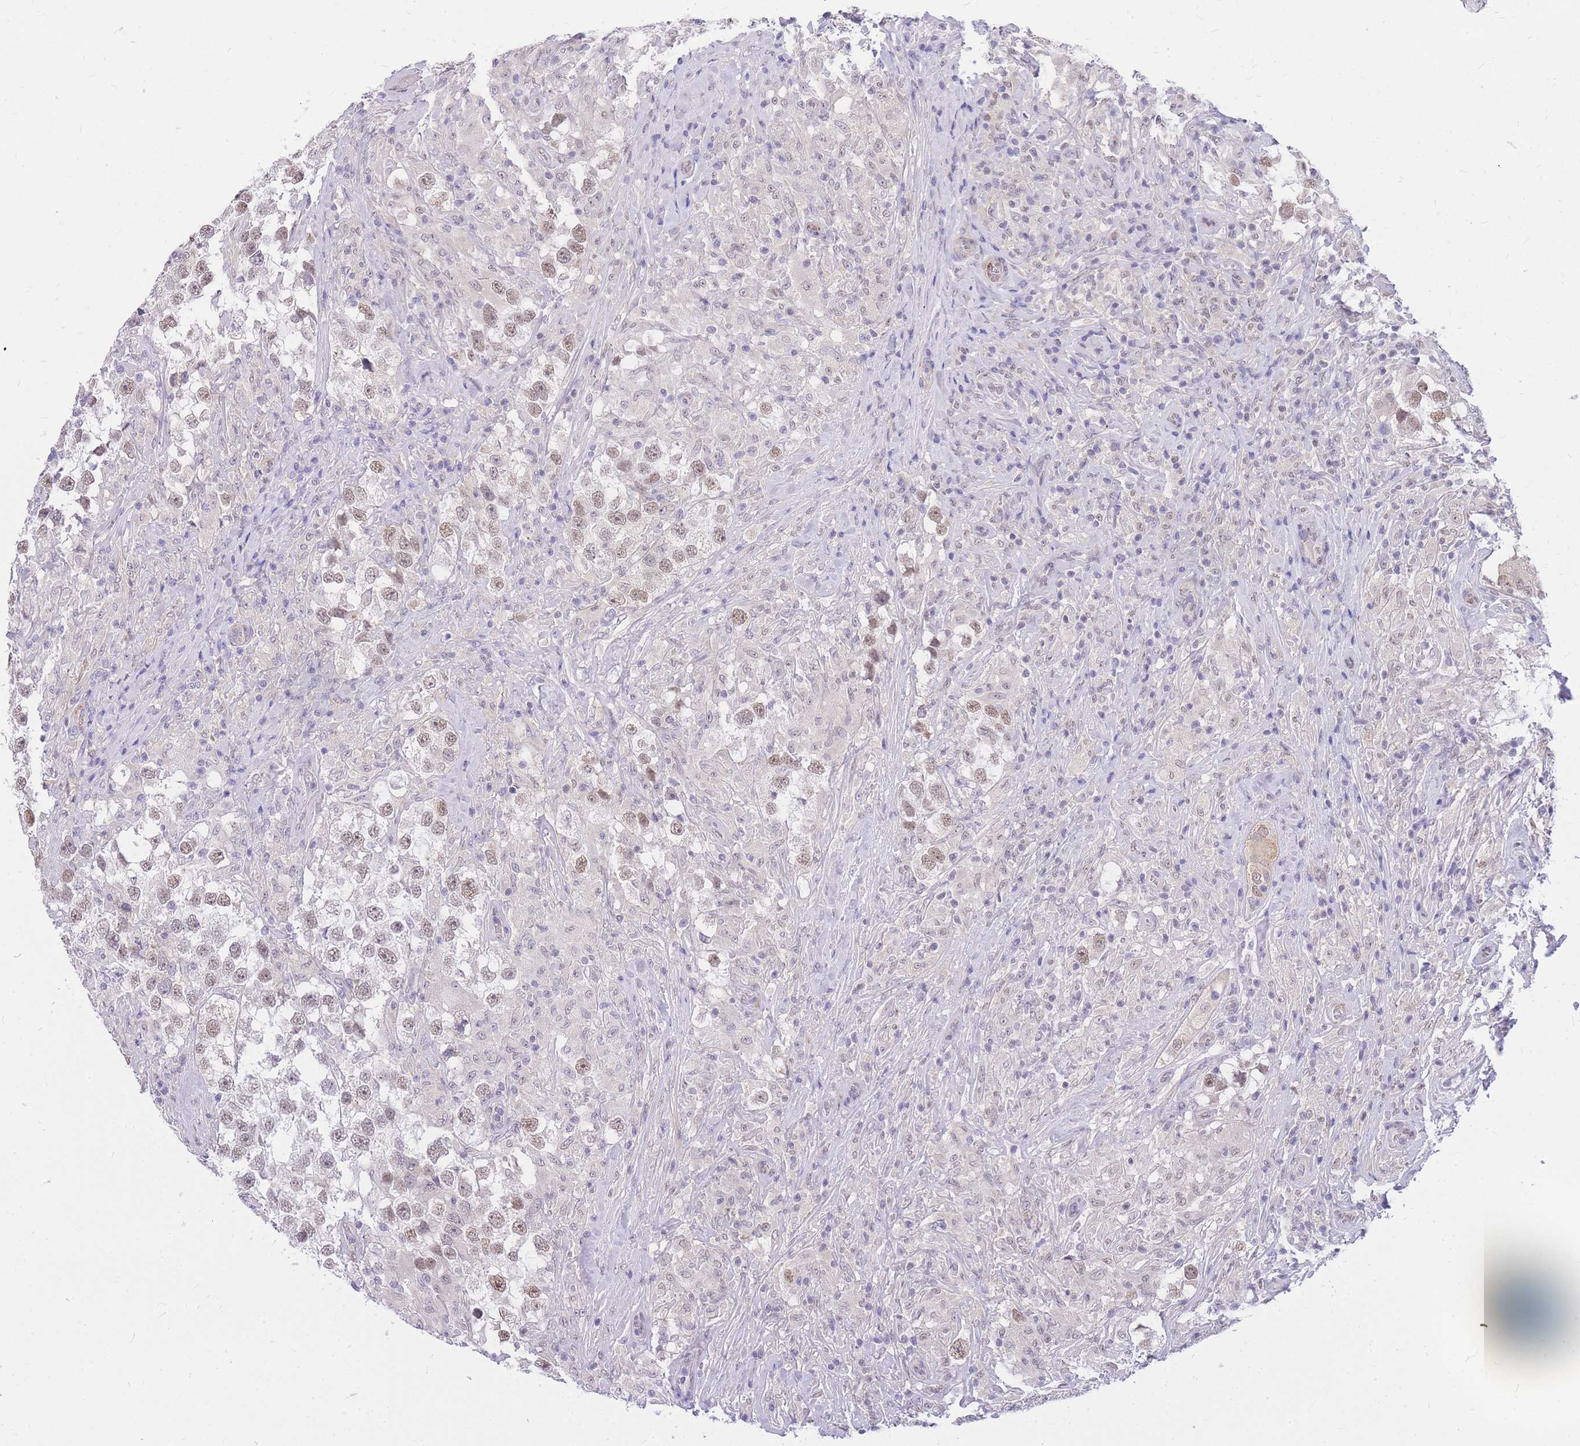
{"staining": {"intensity": "weak", "quantity": "25%-75%", "location": "nuclear"}, "tissue": "testis cancer", "cell_type": "Tumor cells", "image_type": "cancer", "snomed": [{"axis": "morphology", "description": "Seminoma, NOS"}, {"axis": "topography", "description": "Testis"}], "caption": "Human testis seminoma stained with a protein marker reveals weak staining in tumor cells.", "gene": "S100PBP", "patient": {"sex": "male", "age": 46}}